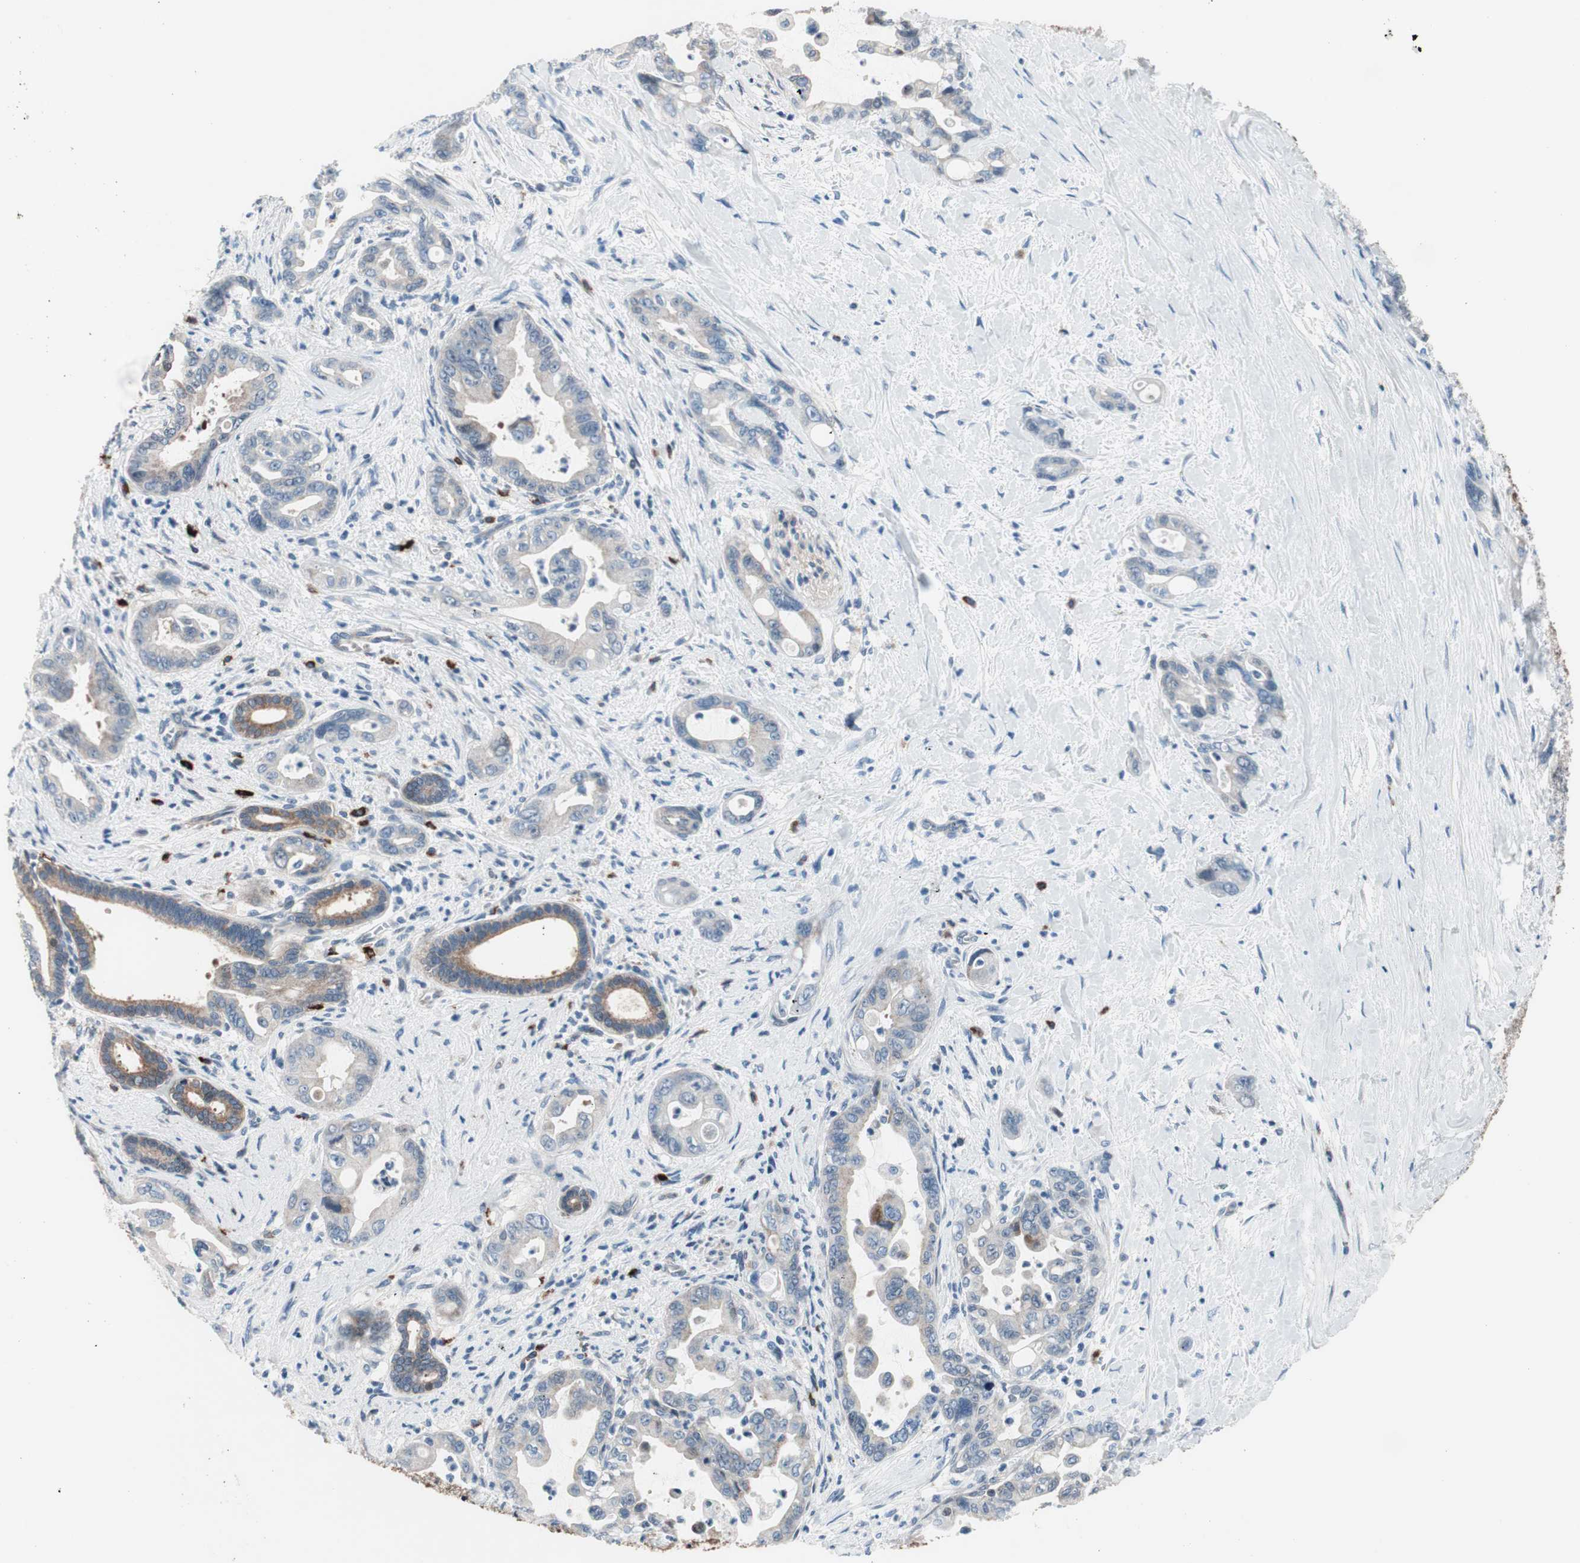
{"staining": {"intensity": "strong", "quantity": "<25%", "location": "cytoplasmic/membranous"}, "tissue": "pancreatic cancer", "cell_type": "Tumor cells", "image_type": "cancer", "snomed": [{"axis": "morphology", "description": "Adenocarcinoma, NOS"}, {"axis": "topography", "description": "Pancreas"}], "caption": "DAB (3,3'-diaminobenzidine) immunohistochemical staining of human adenocarcinoma (pancreatic) displays strong cytoplasmic/membranous protein positivity in about <25% of tumor cells. Using DAB (brown) and hematoxylin (blue) stains, captured at high magnification using brightfield microscopy.", "gene": "PRDX2", "patient": {"sex": "male", "age": 70}}